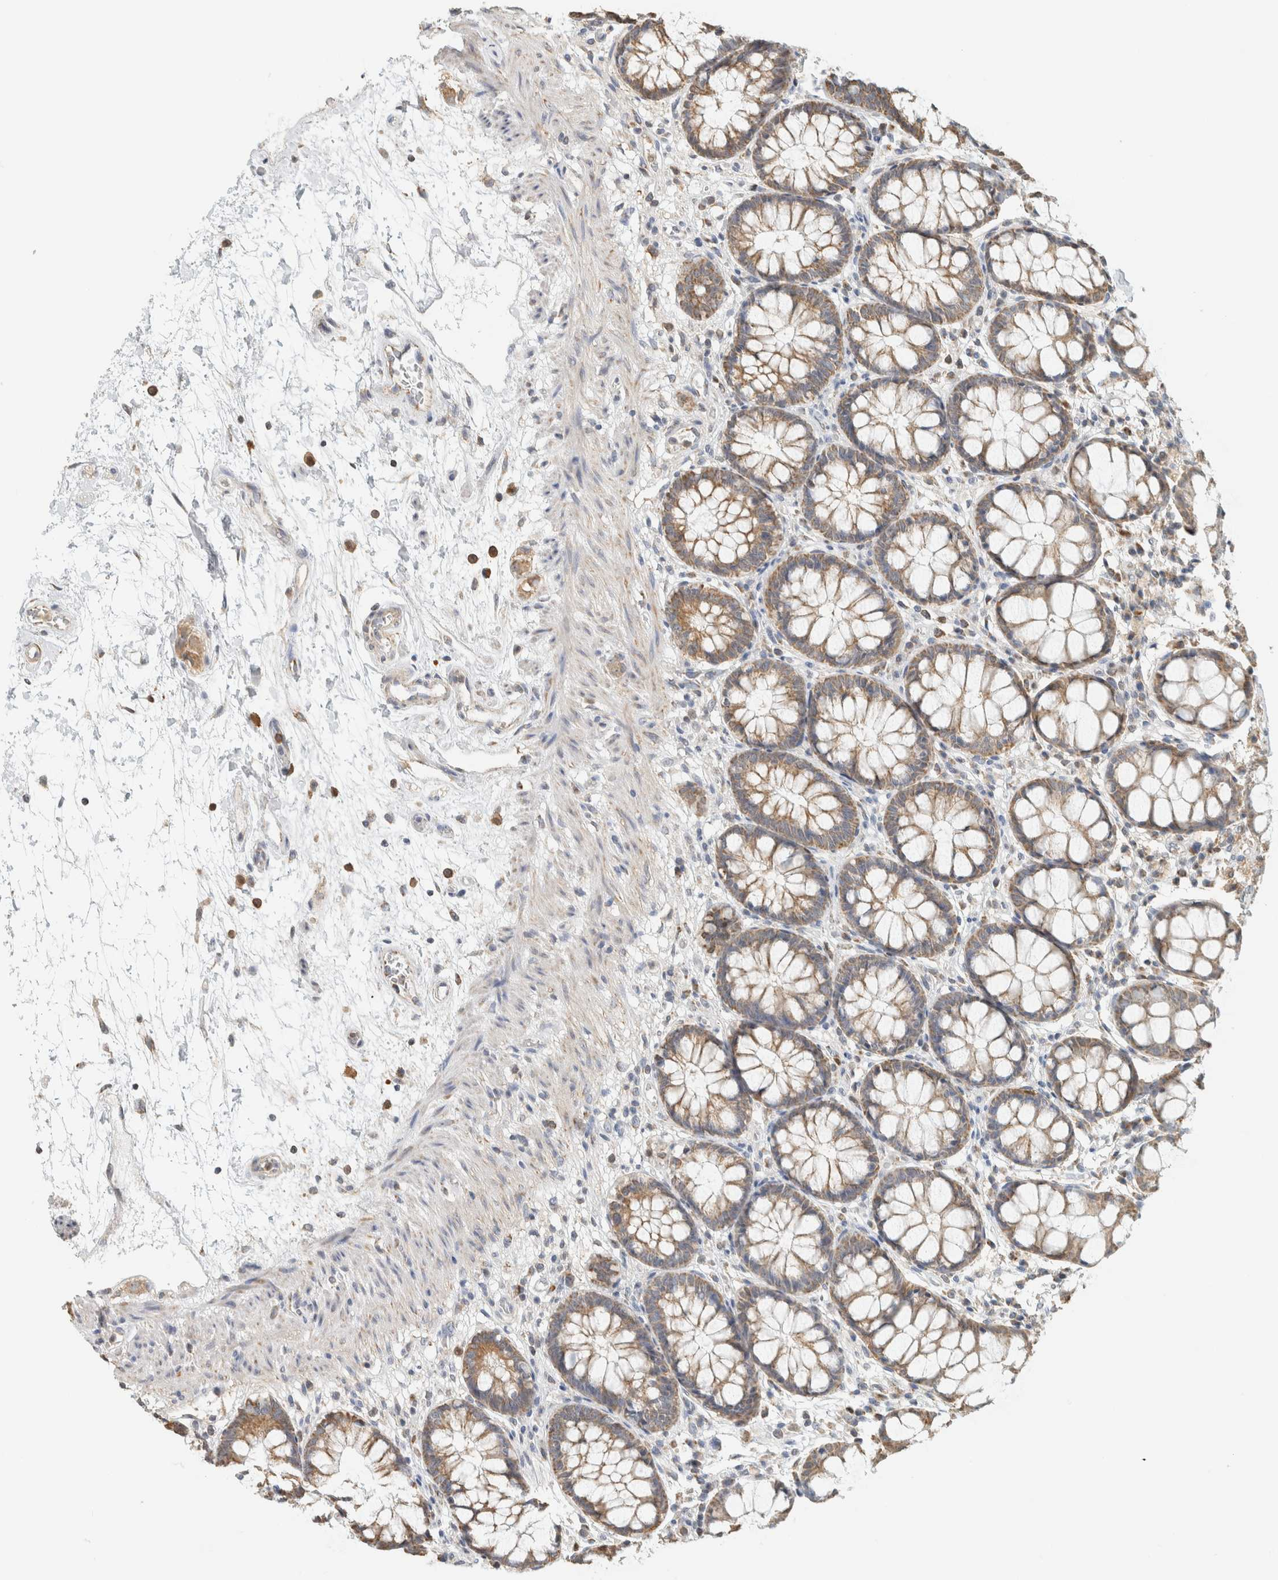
{"staining": {"intensity": "moderate", "quantity": ">75%", "location": "cytoplasmic/membranous"}, "tissue": "rectum", "cell_type": "Glandular cells", "image_type": "normal", "snomed": [{"axis": "morphology", "description": "Normal tissue, NOS"}, {"axis": "topography", "description": "Rectum"}], "caption": "IHC staining of unremarkable rectum, which exhibits medium levels of moderate cytoplasmic/membranous expression in about >75% of glandular cells indicating moderate cytoplasmic/membranous protein expression. The staining was performed using DAB (3,3'-diaminobenzidine) (brown) for protein detection and nuclei were counterstained in hematoxylin (blue).", "gene": "CAPG", "patient": {"sex": "male", "age": 64}}